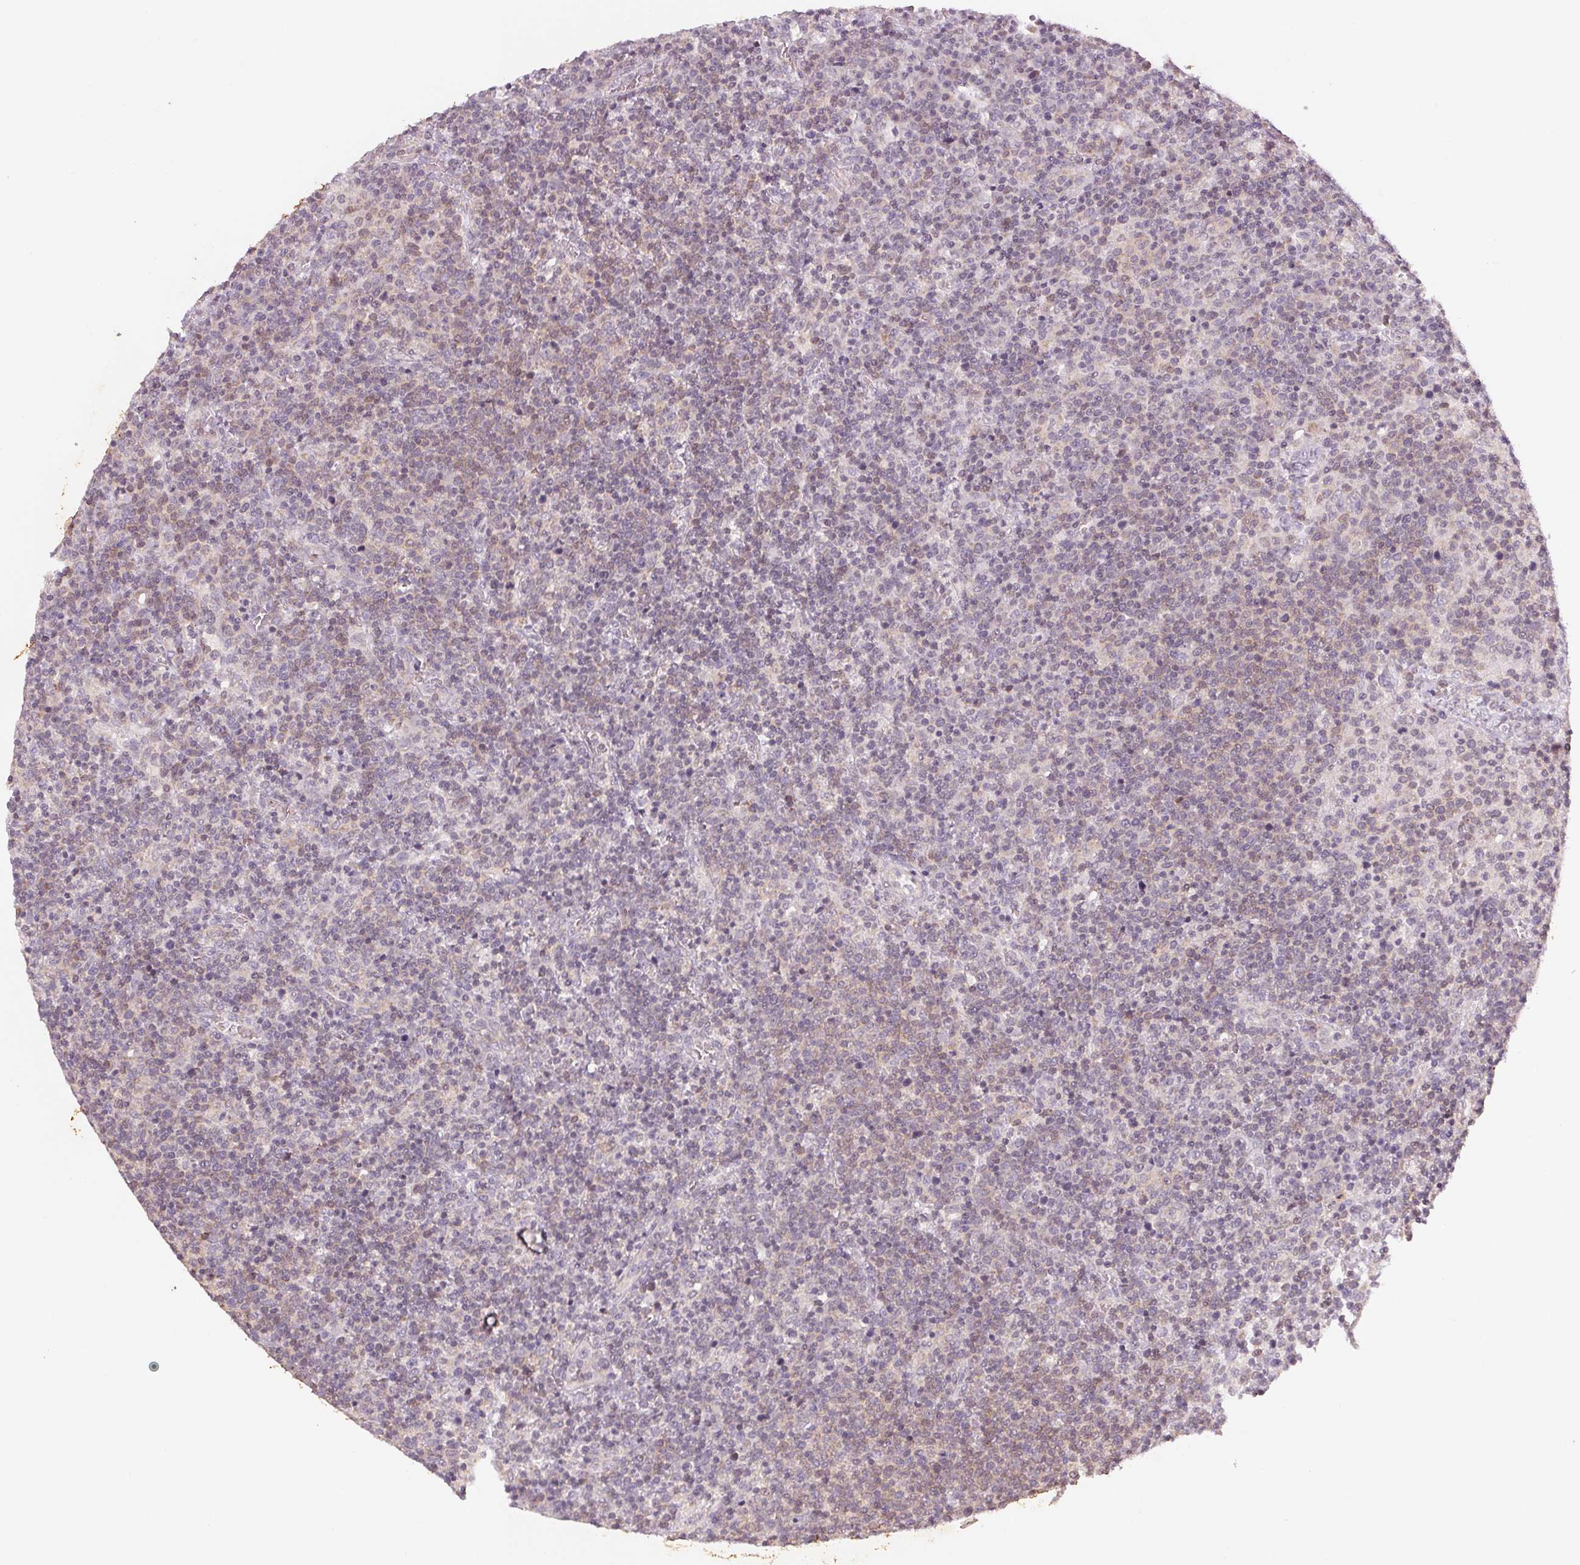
{"staining": {"intensity": "weak", "quantity": "<25%", "location": "cytoplasmic/membranous"}, "tissue": "lymphoma", "cell_type": "Tumor cells", "image_type": "cancer", "snomed": [{"axis": "morphology", "description": "Malignant lymphoma, non-Hodgkin's type, High grade"}, {"axis": "topography", "description": "Lymph node"}], "caption": "There is no significant positivity in tumor cells of high-grade malignant lymphoma, non-Hodgkin's type. The staining was performed using DAB (3,3'-diaminobenzidine) to visualize the protein expression in brown, while the nuclei were stained in blue with hematoxylin (Magnification: 20x).", "gene": "NCOA4", "patient": {"sex": "male", "age": 61}}